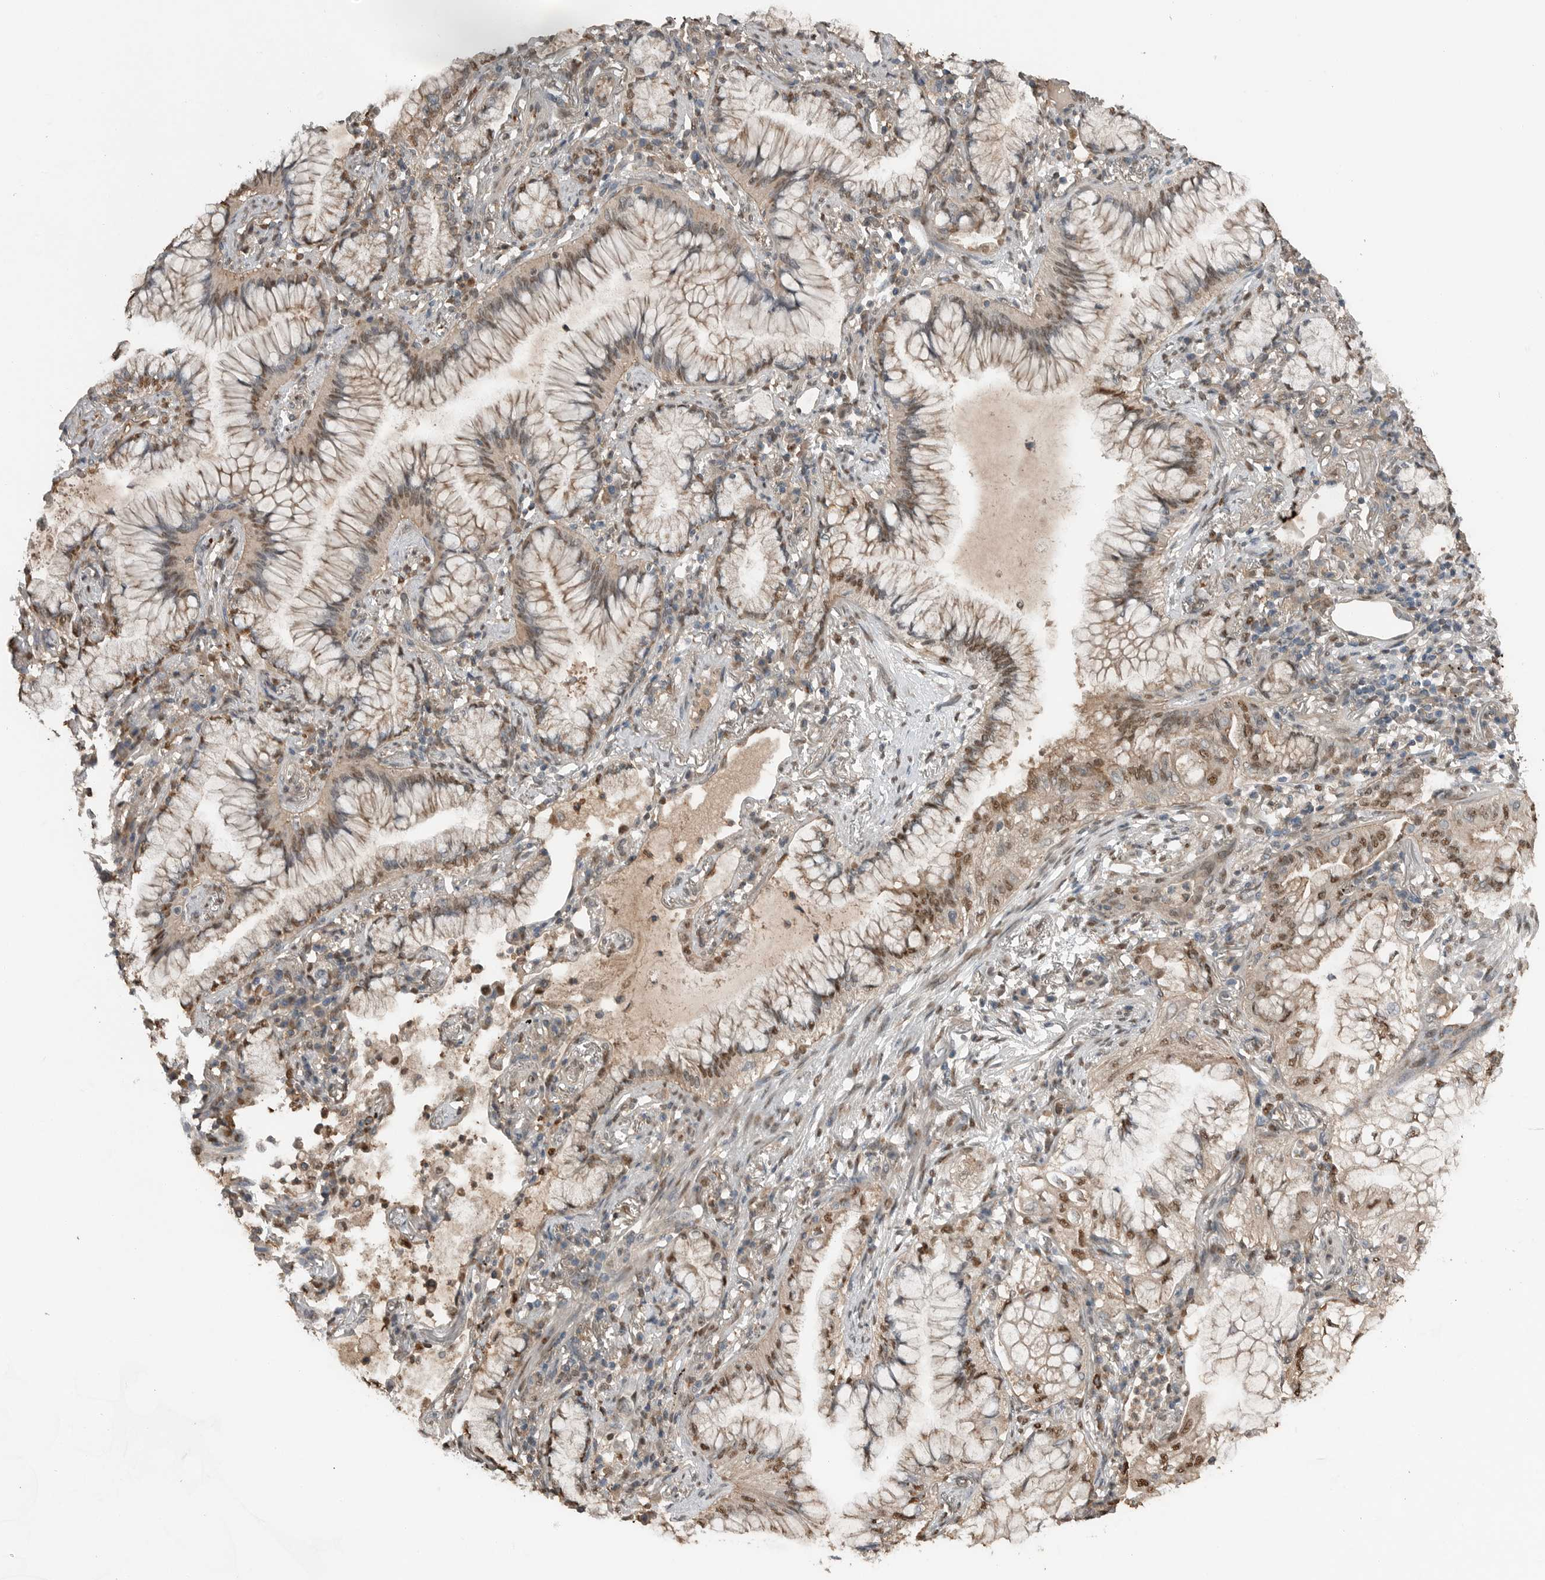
{"staining": {"intensity": "moderate", "quantity": "25%-75%", "location": "cytoplasmic/membranous,nuclear"}, "tissue": "lung cancer", "cell_type": "Tumor cells", "image_type": "cancer", "snomed": [{"axis": "morphology", "description": "Adenocarcinoma, NOS"}, {"axis": "topography", "description": "Lung"}], "caption": "IHC image of lung cancer stained for a protein (brown), which reveals medium levels of moderate cytoplasmic/membranous and nuclear expression in approximately 25%-75% of tumor cells.", "gene": "BLZF1", "patient": {"sex": "female", "age": 70}}